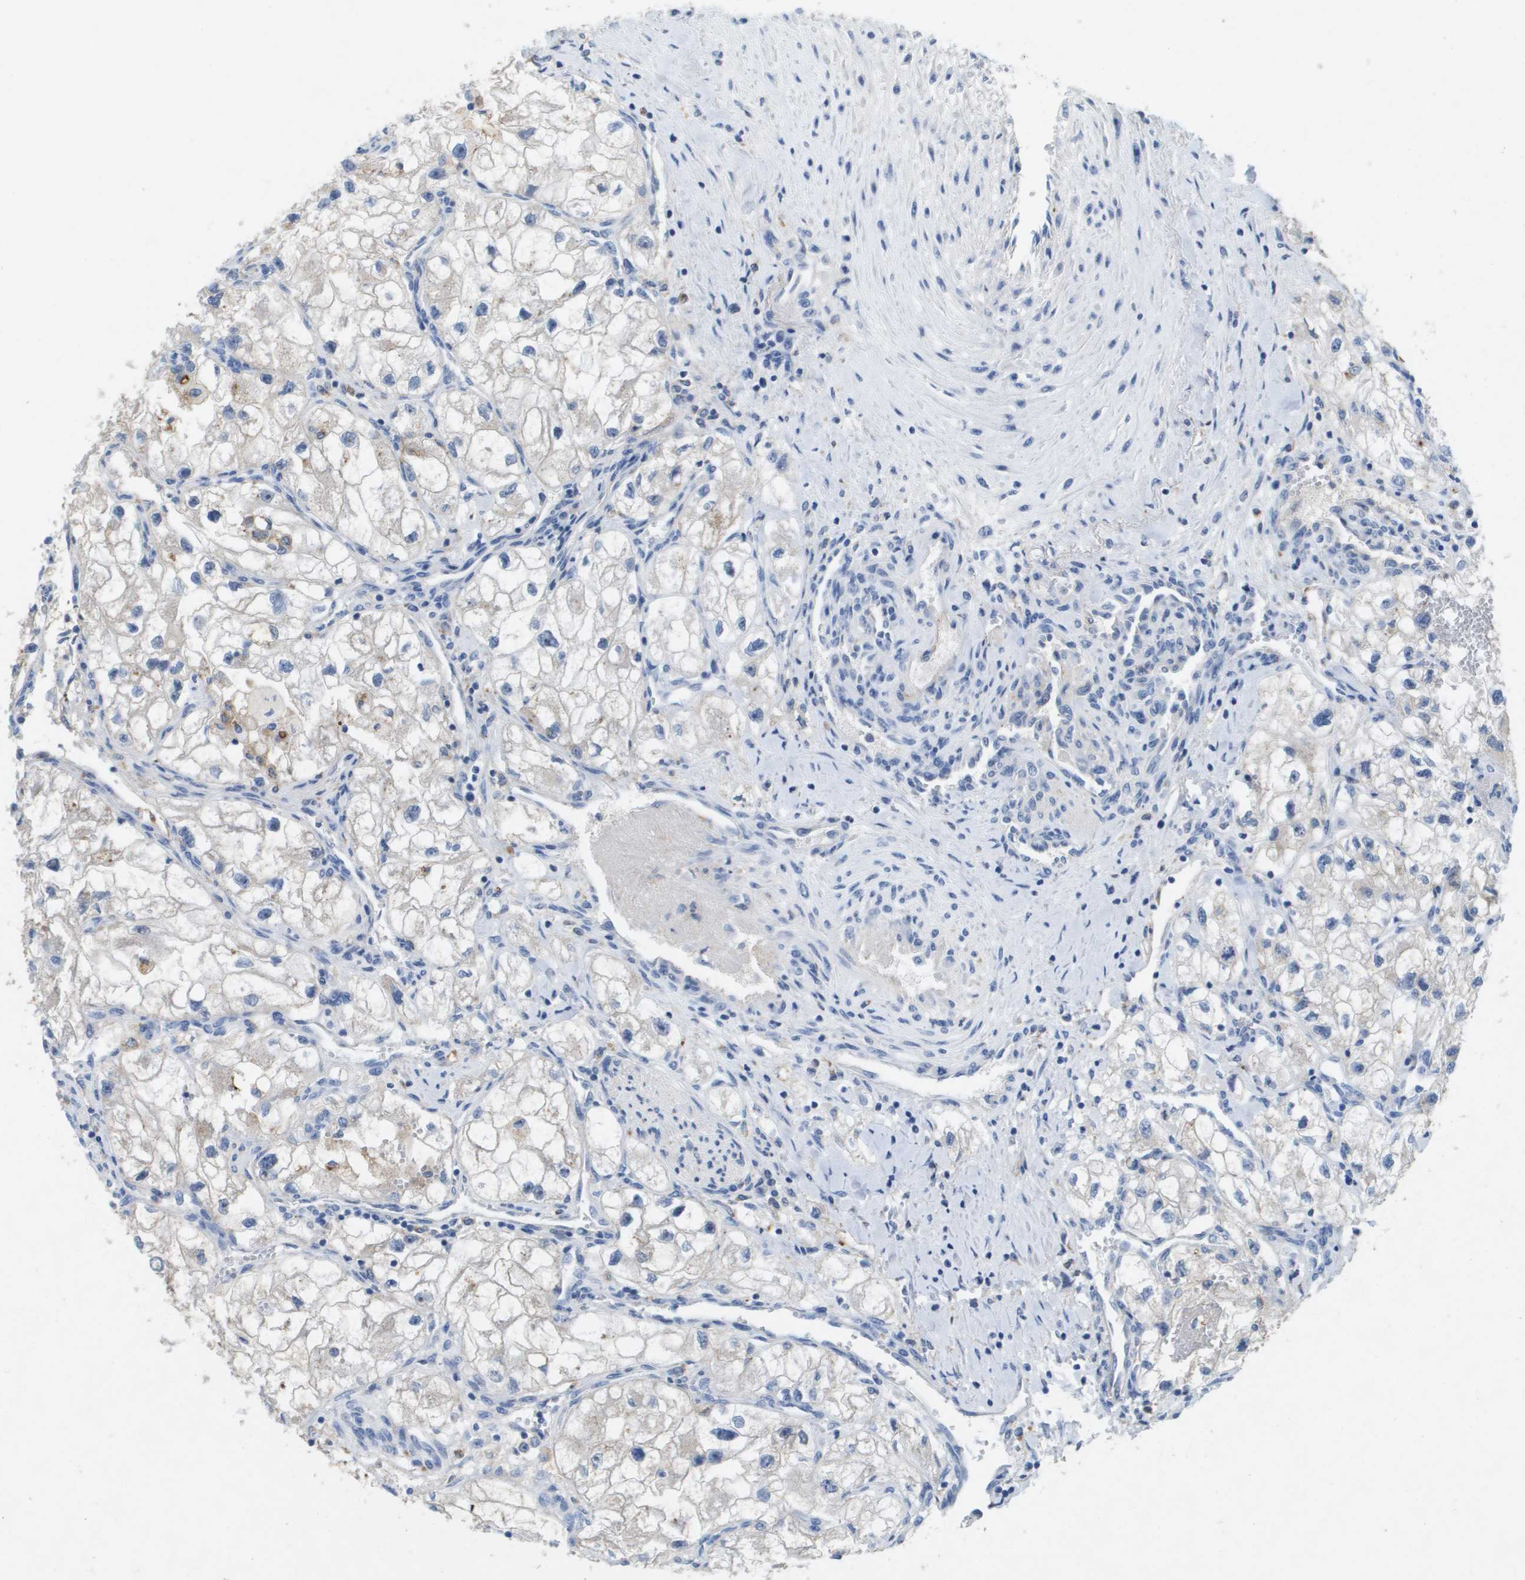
{"staining": {"intensity": "negative", "quantity": "none", "location": "none"}, "tissue": "renal cancer", "cell_type": "Tumor cells", "image_type": "cancer", "snomed": [{"axis": "morphology", "description": "Adenocarcinoma, NOS"}, {"axis": "topography", "description": "Kidney"}], "caption": "An image of human renal cancer is negative for staining in tumor cells. (DAB (3,3'-diaminobenzidine) immunohistochemistry visualized using brightfield microscopy, high magnification).", "gene": "LIPG", "patient": {"sex": "female", "age": 70}}